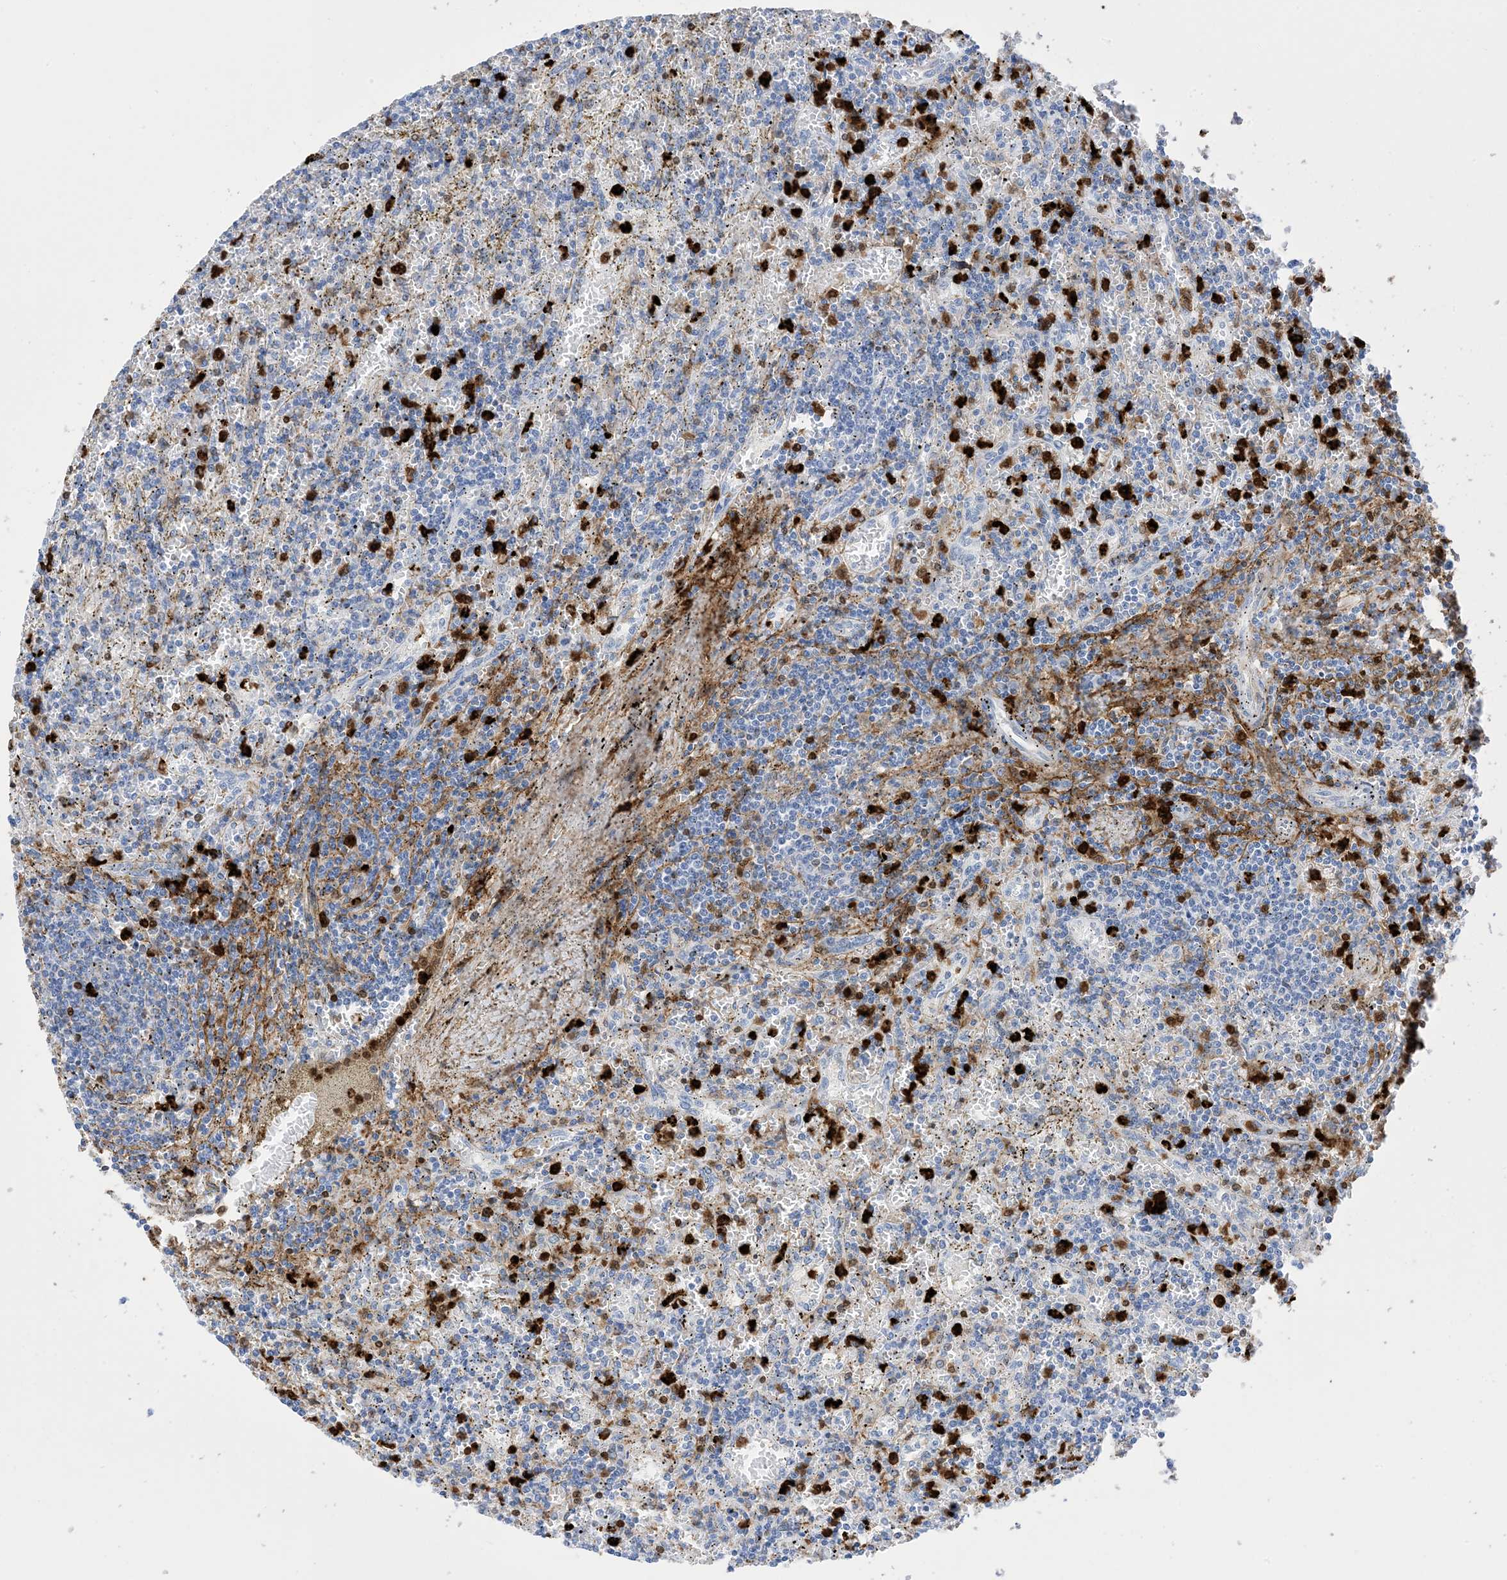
{"staining": {"intensity": "negative", "quantity": "none", "location": "none"}, "tissue": "lymphoma", "cell_type": "Tumor cells", "image_type": "cancer", "snomed": [{"axis": "morphology", "description": "Malignant lymphoma, non-Hodgkin's type, Low grade"}, {"axis": "topography", "description": "Spleen"}], "caption": "An image of human lymphoma is negative for staining in tumor cells.", "gene": "ANXA1", "patient": {"sex": "male", "age": 76}}